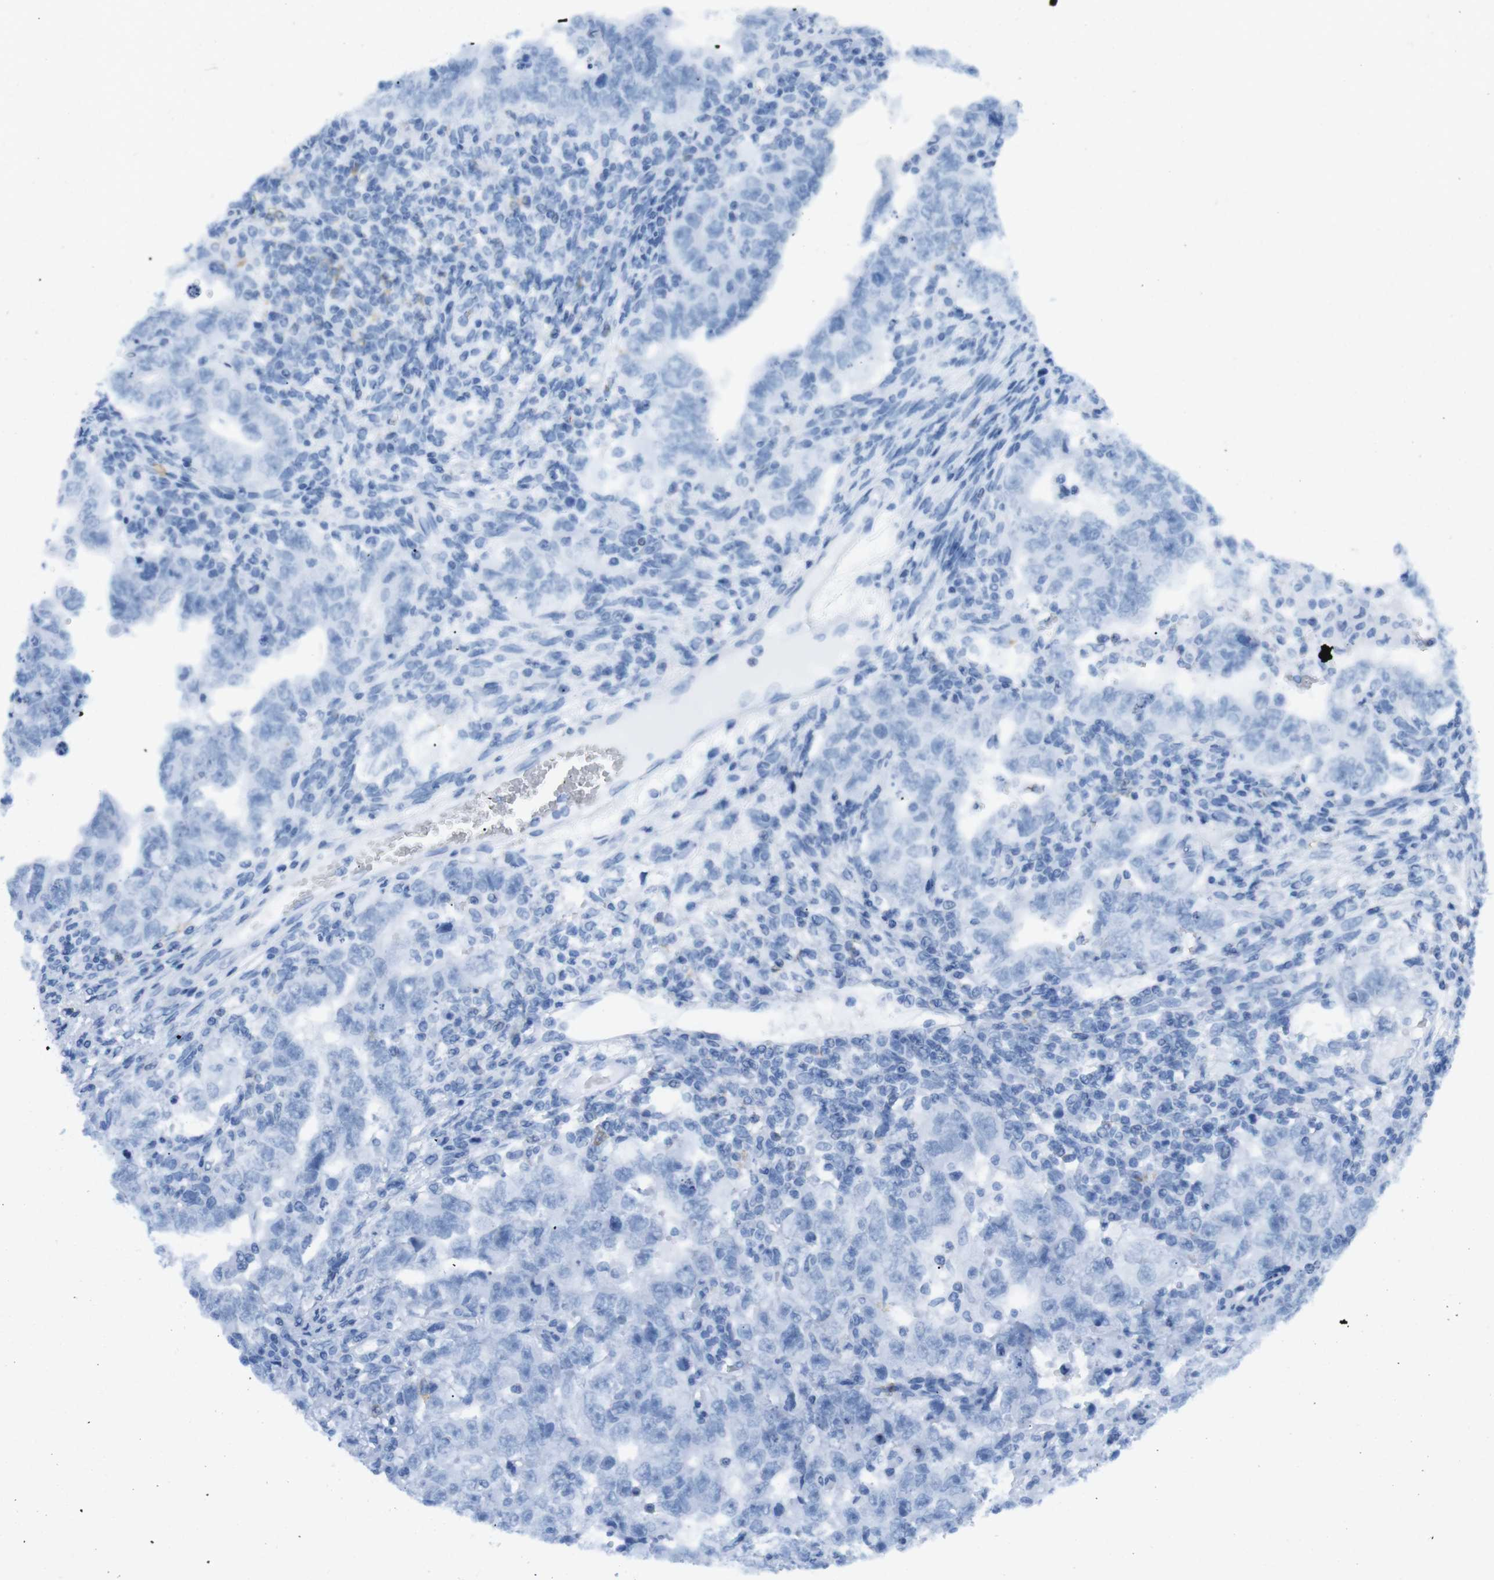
{"staining": {"intensity": "negative", "quantity": "none", "location": "none"}, "tissue": "testis cancer", "cell_type": "Tumor cells", "image_type": "cancer", "snomed": [{"axis": "morphology", "description": "Carcinoma, Embryonal, NOS"}, {"axis": "topography", "description": "Testis"}], "caption": "High power microscopy photomicrograph of an immunohistochemistry (IHC) histopathology image of embryonal carcinoma (testis), revealing no significant staining in tumor cells.", "gene": "TNFRSF4", "patient": {"sex": "male", "age": 26}}